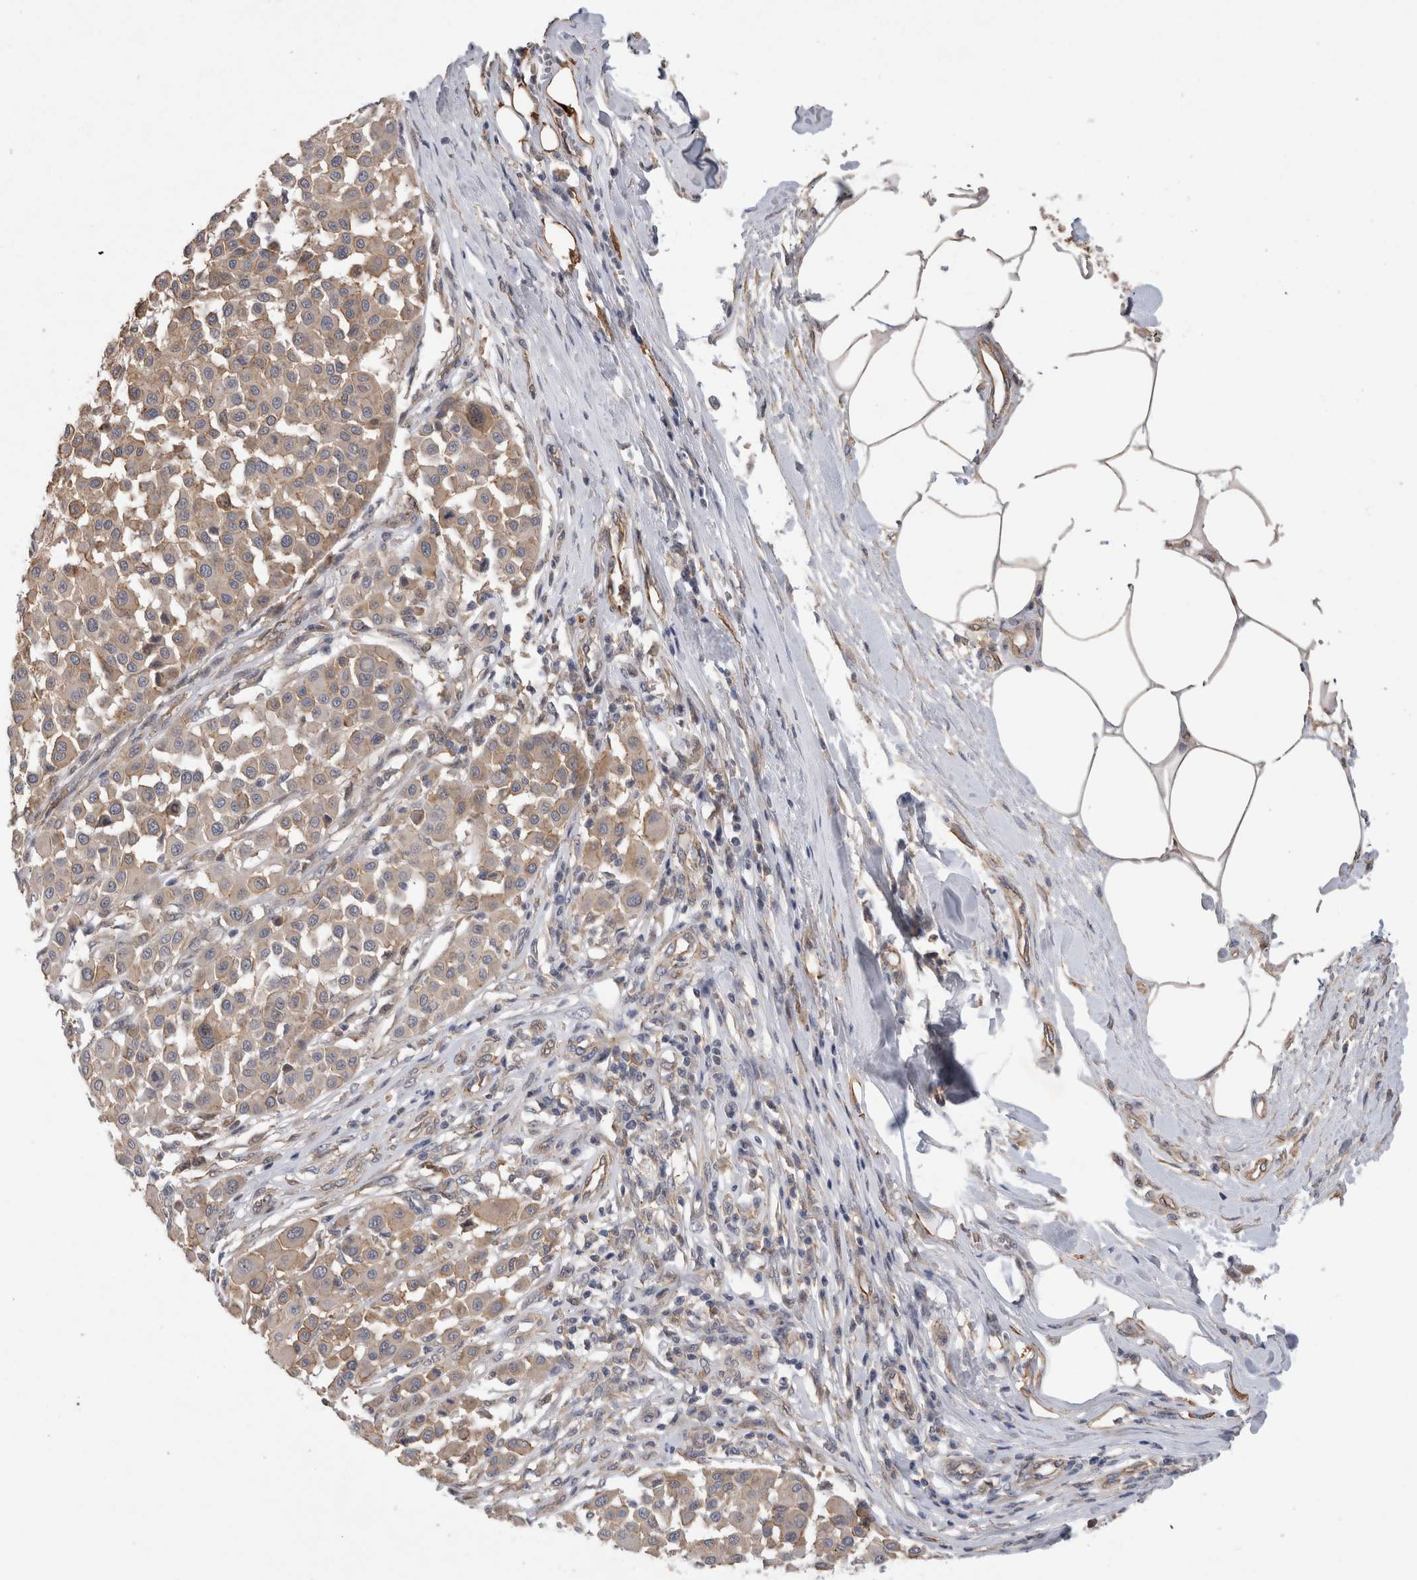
{"staining": {"intensity": "moderate", "quantity": ">75%", "location": "cytoplasmic/membranous"}, "tissue": "melanoma", "cell_type": "Tumor cells", "image_type": "cancer", "snomed": [{"axis": "morphology", "description": "Malignant melanoma, Metastatic site"}, {"axis": "topography", "description": "Soft tissue"}], "caption": "Tumor cells display medium levels of moderate cytoplasmic/membranous positivity in approximately >75% of cells in malignant melanoma (metastatic site).", "gene": "ANKFY1", "patient": {"sex": "male", "age": 41}}